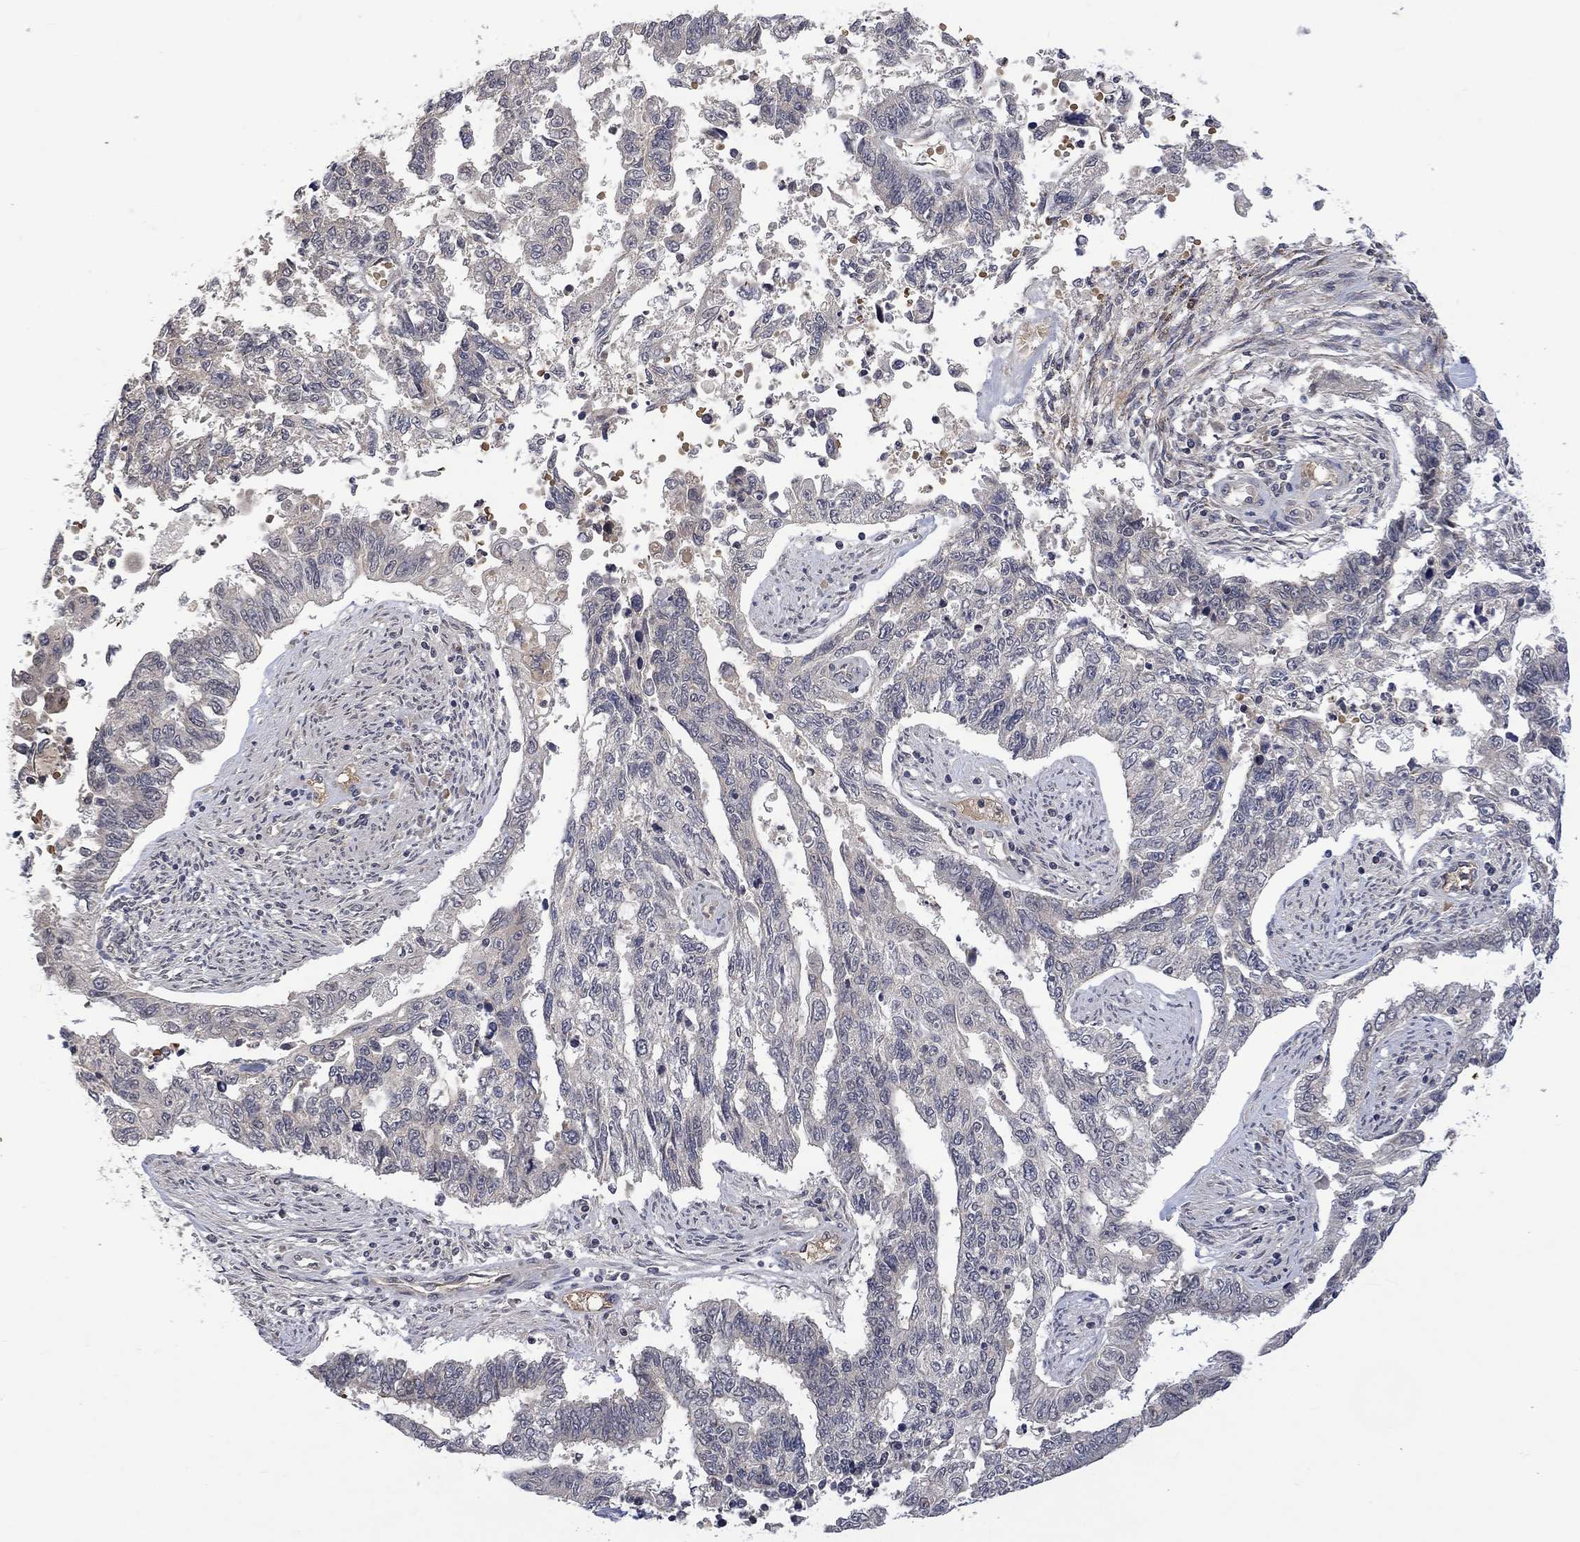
{"staining": {"intensity": "negative", "quantity": "none", "location": "none"}, "tissue": "endometrial cancer", "cell_type": "Tumor cells", "image_type": "cancer", "snomed": [{"axis": "morphology", "description": "Adenocarcinoma, NOS"}, {"axis": "topography", "description": "Uterus"}], "caption": "The immunohistochemistry micrograph has no significant staining in tumor cells of endometrial cancer tissue.", "gene": "GRIN2D", "patient": {"sex": "female", "age": 59}}